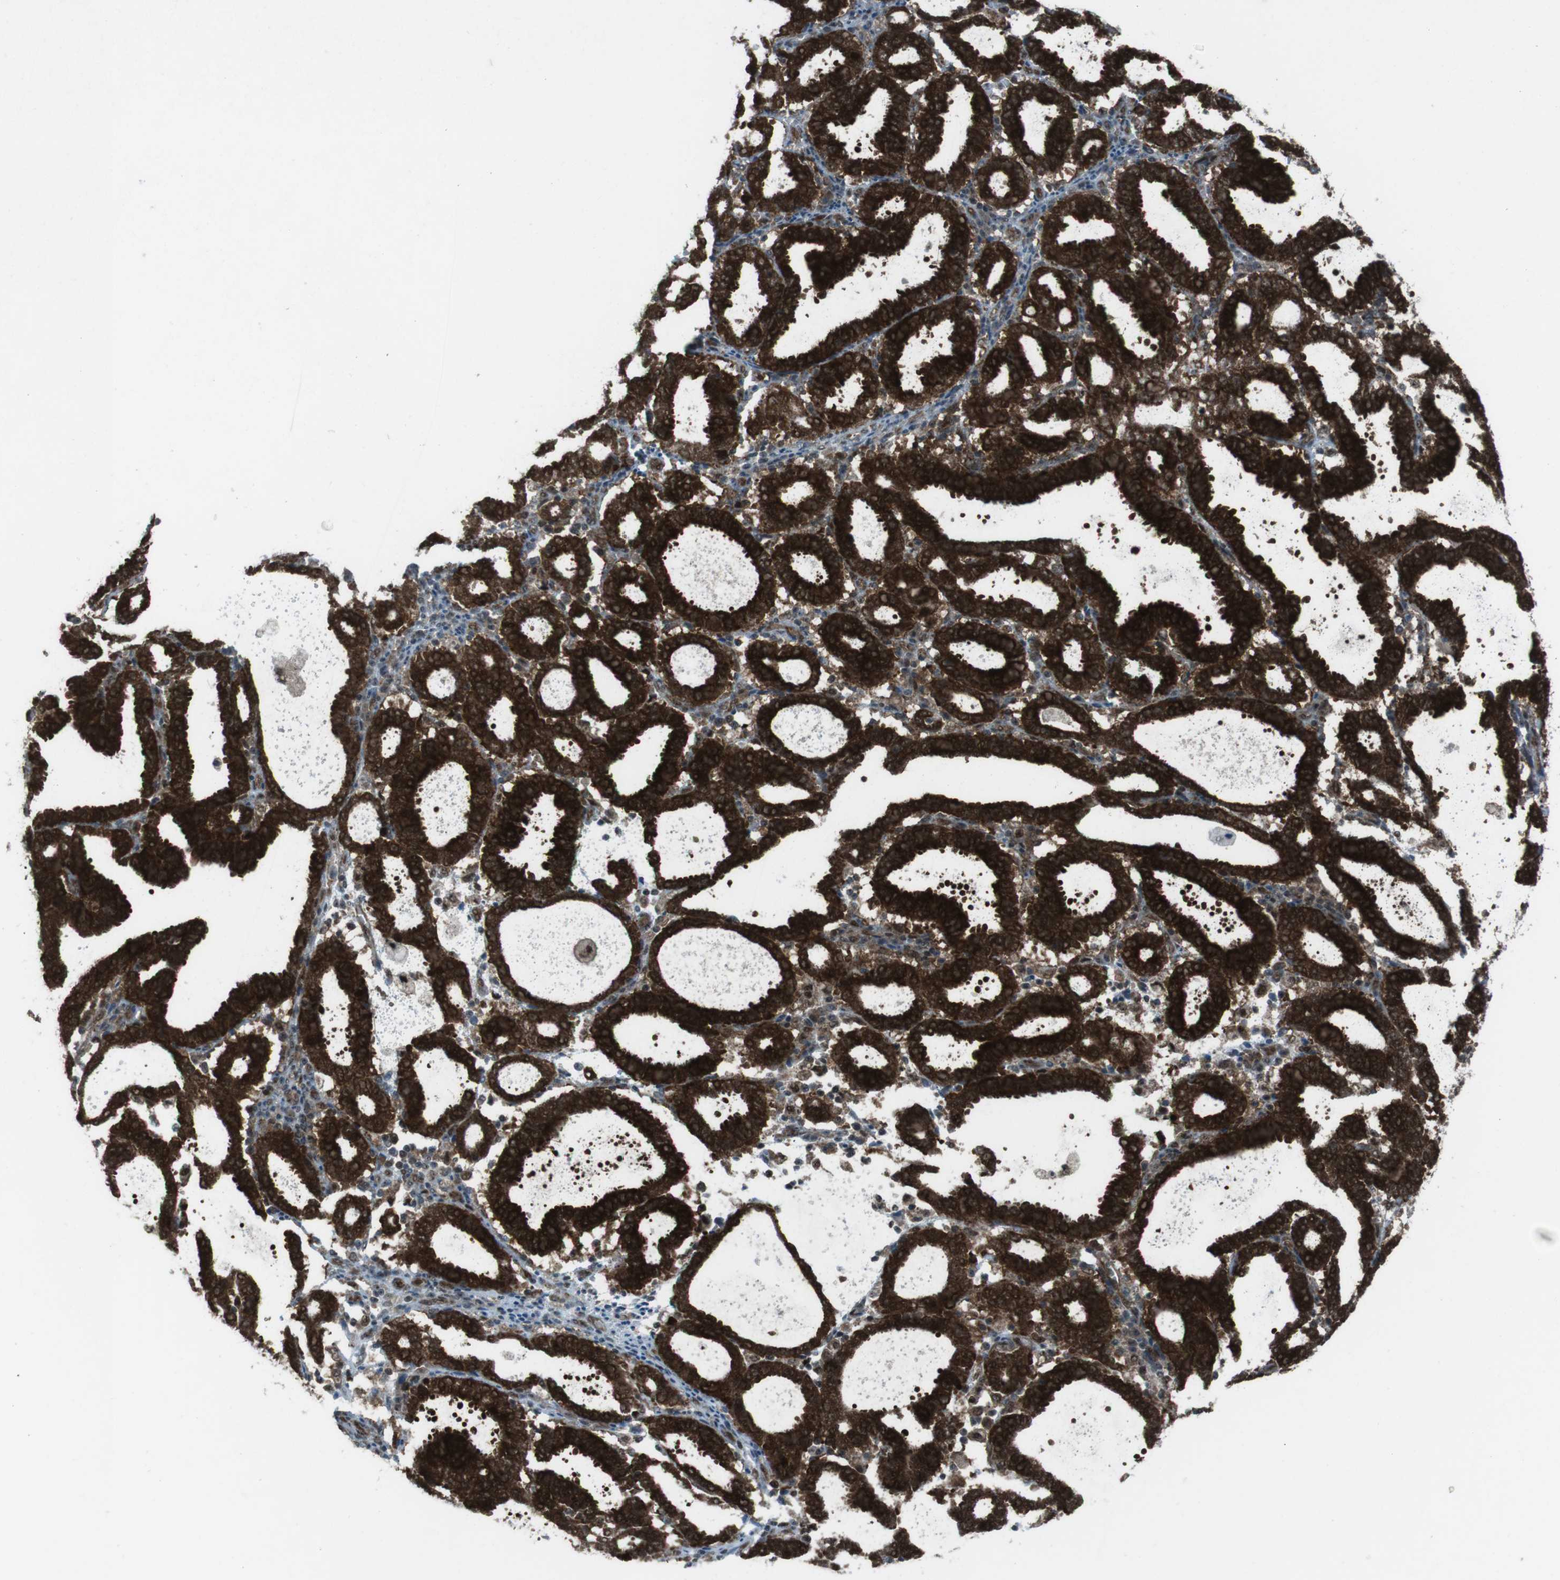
{"staining": {"intensity": "strong", "quantity": ">75%", "location": "cytoplasmic/membranous"}, "tissue": "endometrial cancer", "cell_type": "Tumor cells", "image_type": "cancer", "snomed": [{"axis": "morphology", "description": "Adenocarcinoma, NOS"}, {"axis": "topography", "description": "Uterus"}], "caption": "Approximately >75% of tumor cells in adenocarcinoma (endometrial) demonstrate strong cytoplasmic/membranous protein staining as visualized by brown immunohistochemical staining.", "gene": "CSNK1D", "patient": {"sex": "female", "age": 83}}